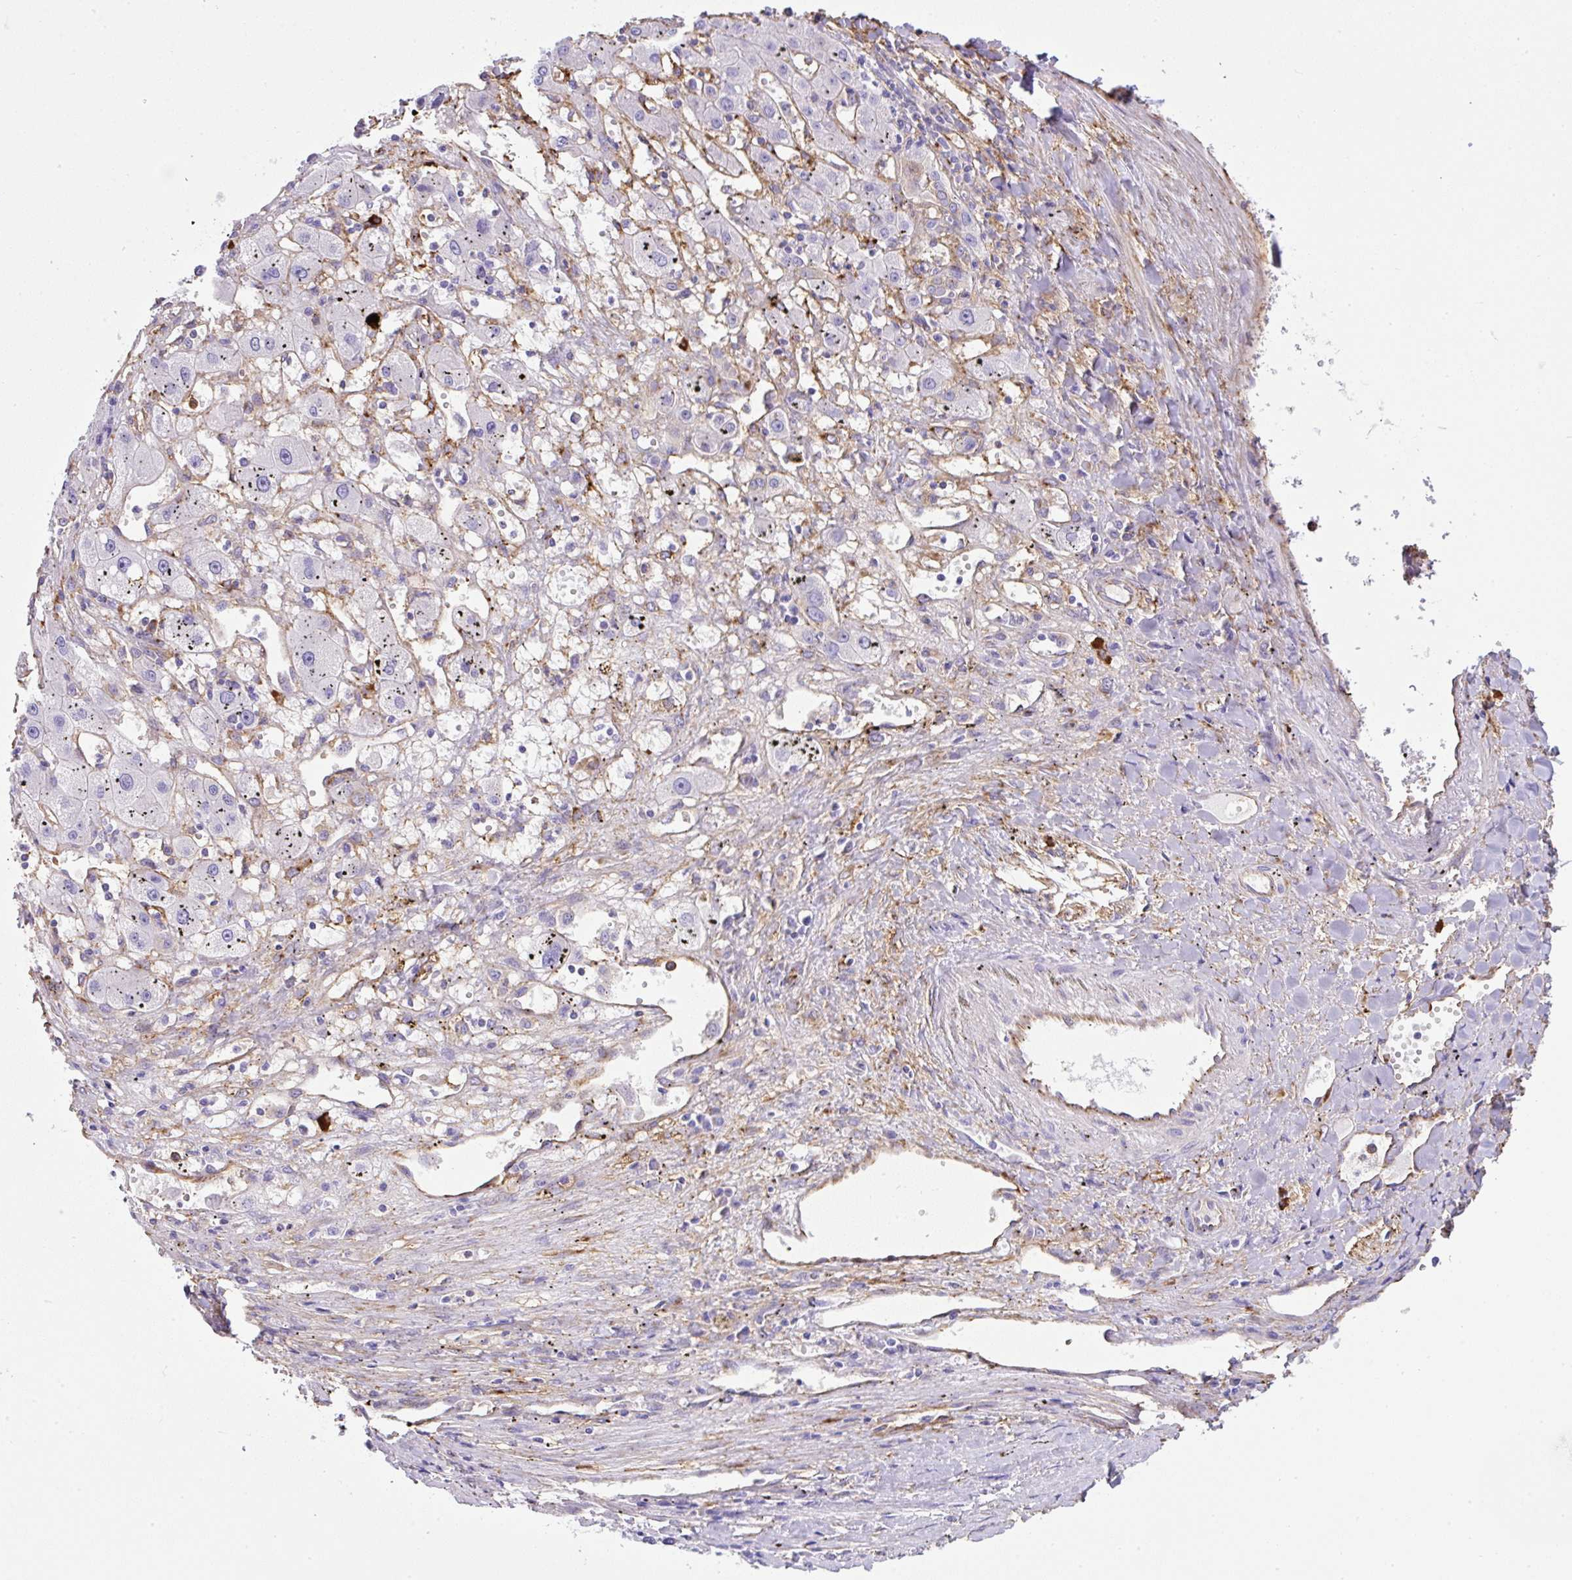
{"staining": {"intensity": "negative", "quantity": "none", "location": "none"}, "tissue": "liver cancer", "cell_type": "Tumor cells", "image_type": "cancer", "snomed": [{"axis": "morphology", "description": "Carcinoma, Hepatocellular, NOS"}, {"axis": "topography", "description": "Liver"}], "caption": "Immunohistochemistry (IHC) micrograph of neoplastic tissue: human liver hepatocellular carcinoma stained with DAB displays no significant protein staining in tumor cells. (Immunohistochemistry (IHC), brightfield microscopy, high magnification).", "gene": "MAGEB5", "patient": {"sex": "male", "age": 72}}